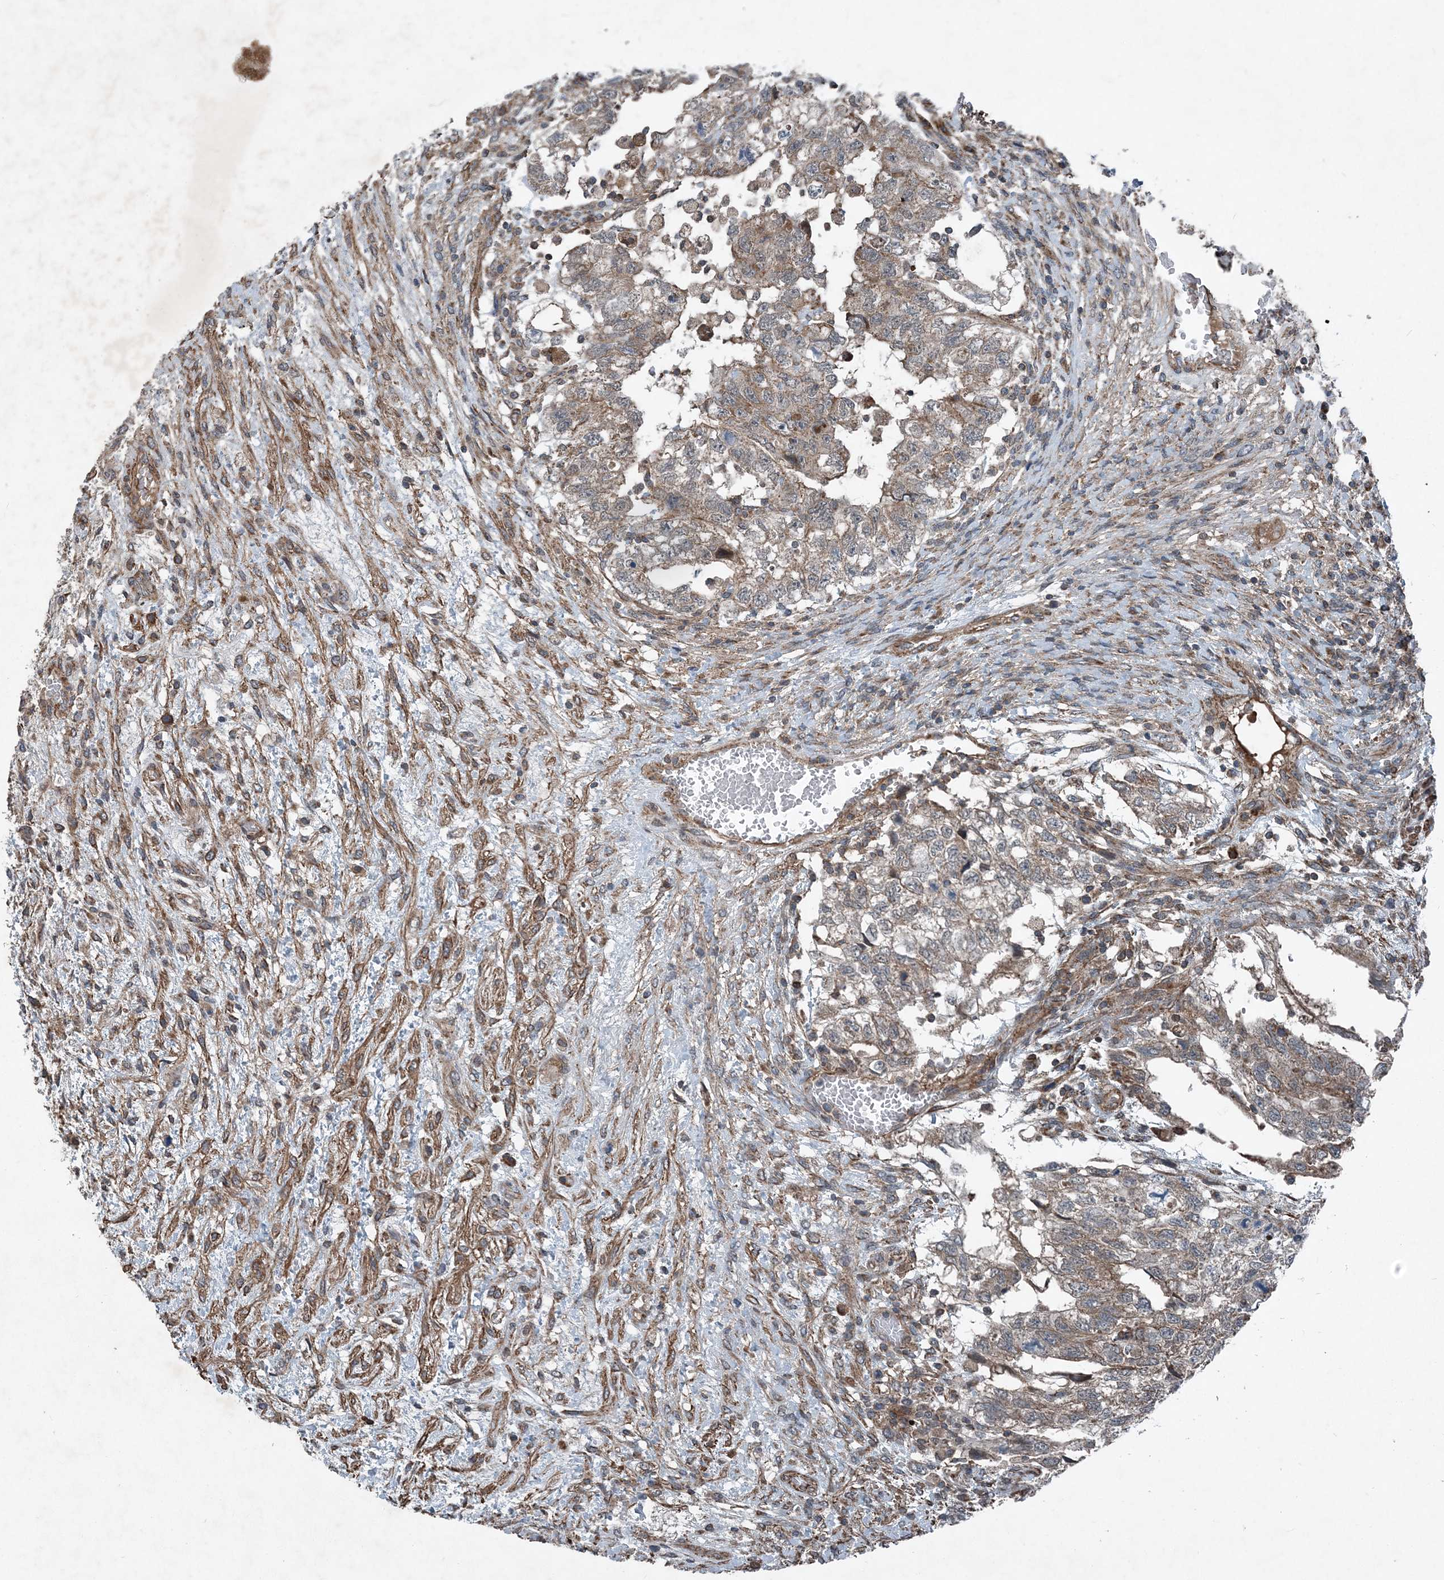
{"staining": {"intensity": "weak", "quantity": ">75%", "location": "cytoplasmic/membranous"}, "tissue": "testis cancer", "cell_type": "Tumor cells", "image_type": "cancer", "snomed": [{"axis": "morphology", "description": "Carcinoma, Embryonal, NOS"}, {"axis": "topography", "description": "Testis"}], "caption": "The image shows staining of testis cancer, revealing weak cytoplasmic/membranous protein positivity (brown color) within tumor cells. (IHC, brightfield microscopy, high magnification).", "gene": "NDUFA2", "patient": {"sex": "male", "age": 36}}